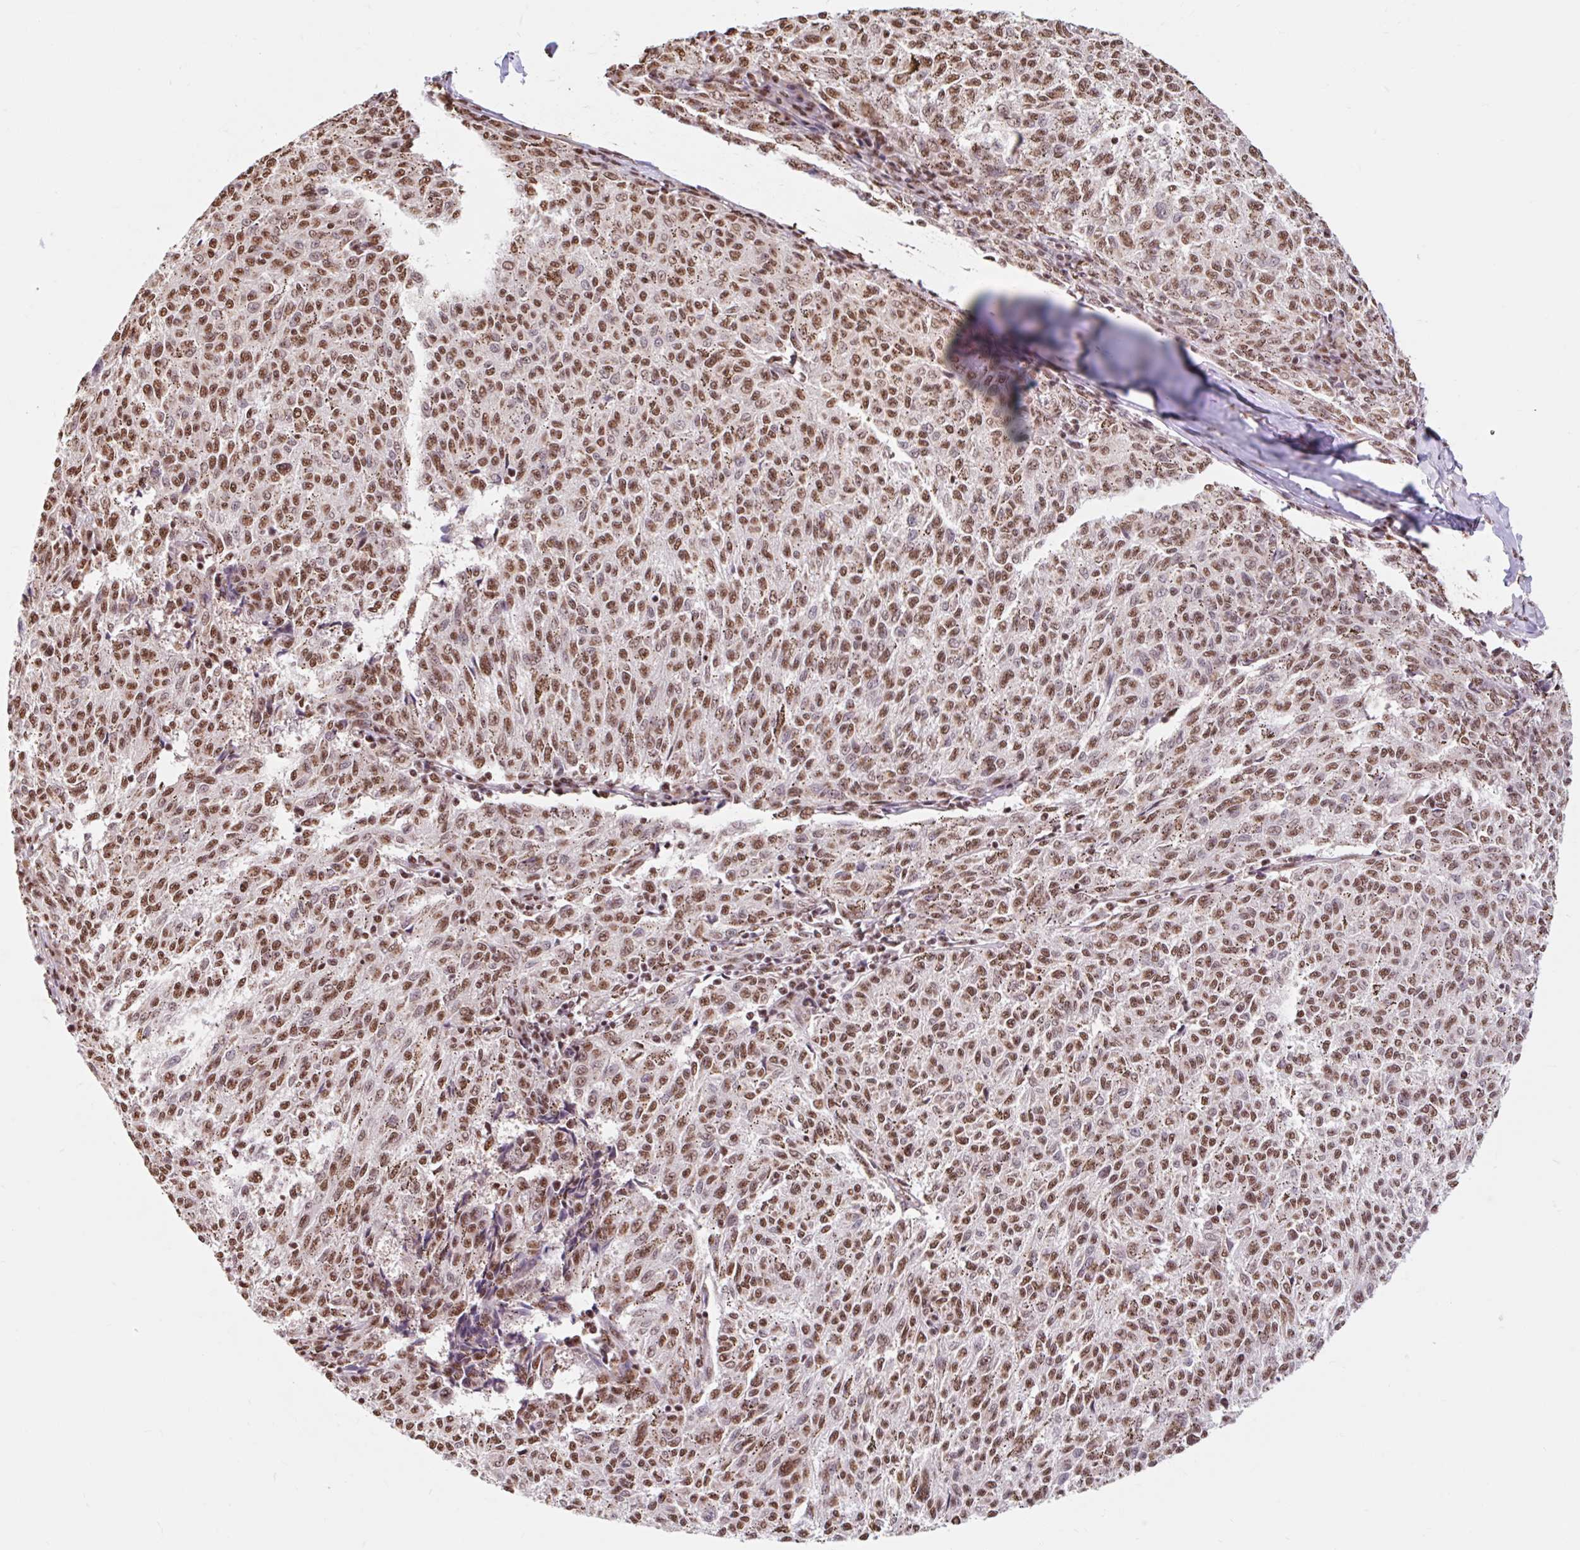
{"staining": {"intensity": "moderate", "quantity": ">75%", "location": "nuclear"}, "tissue": "melanoma", "cell_type": "Tumor cells", "image_type": "cancer", "snomed": [{"axis": "morphology", "description": "Malignant melanoma, NOS"}, {"axis": "topography", "description": "Skin"}], "caption": "Protein expression analysis of human melanoma reveals moderate nuclear positivity in approximately >75% of tumor cells.", "gene": "BICRA", "patient": {"sex": "female", "age": 72}}